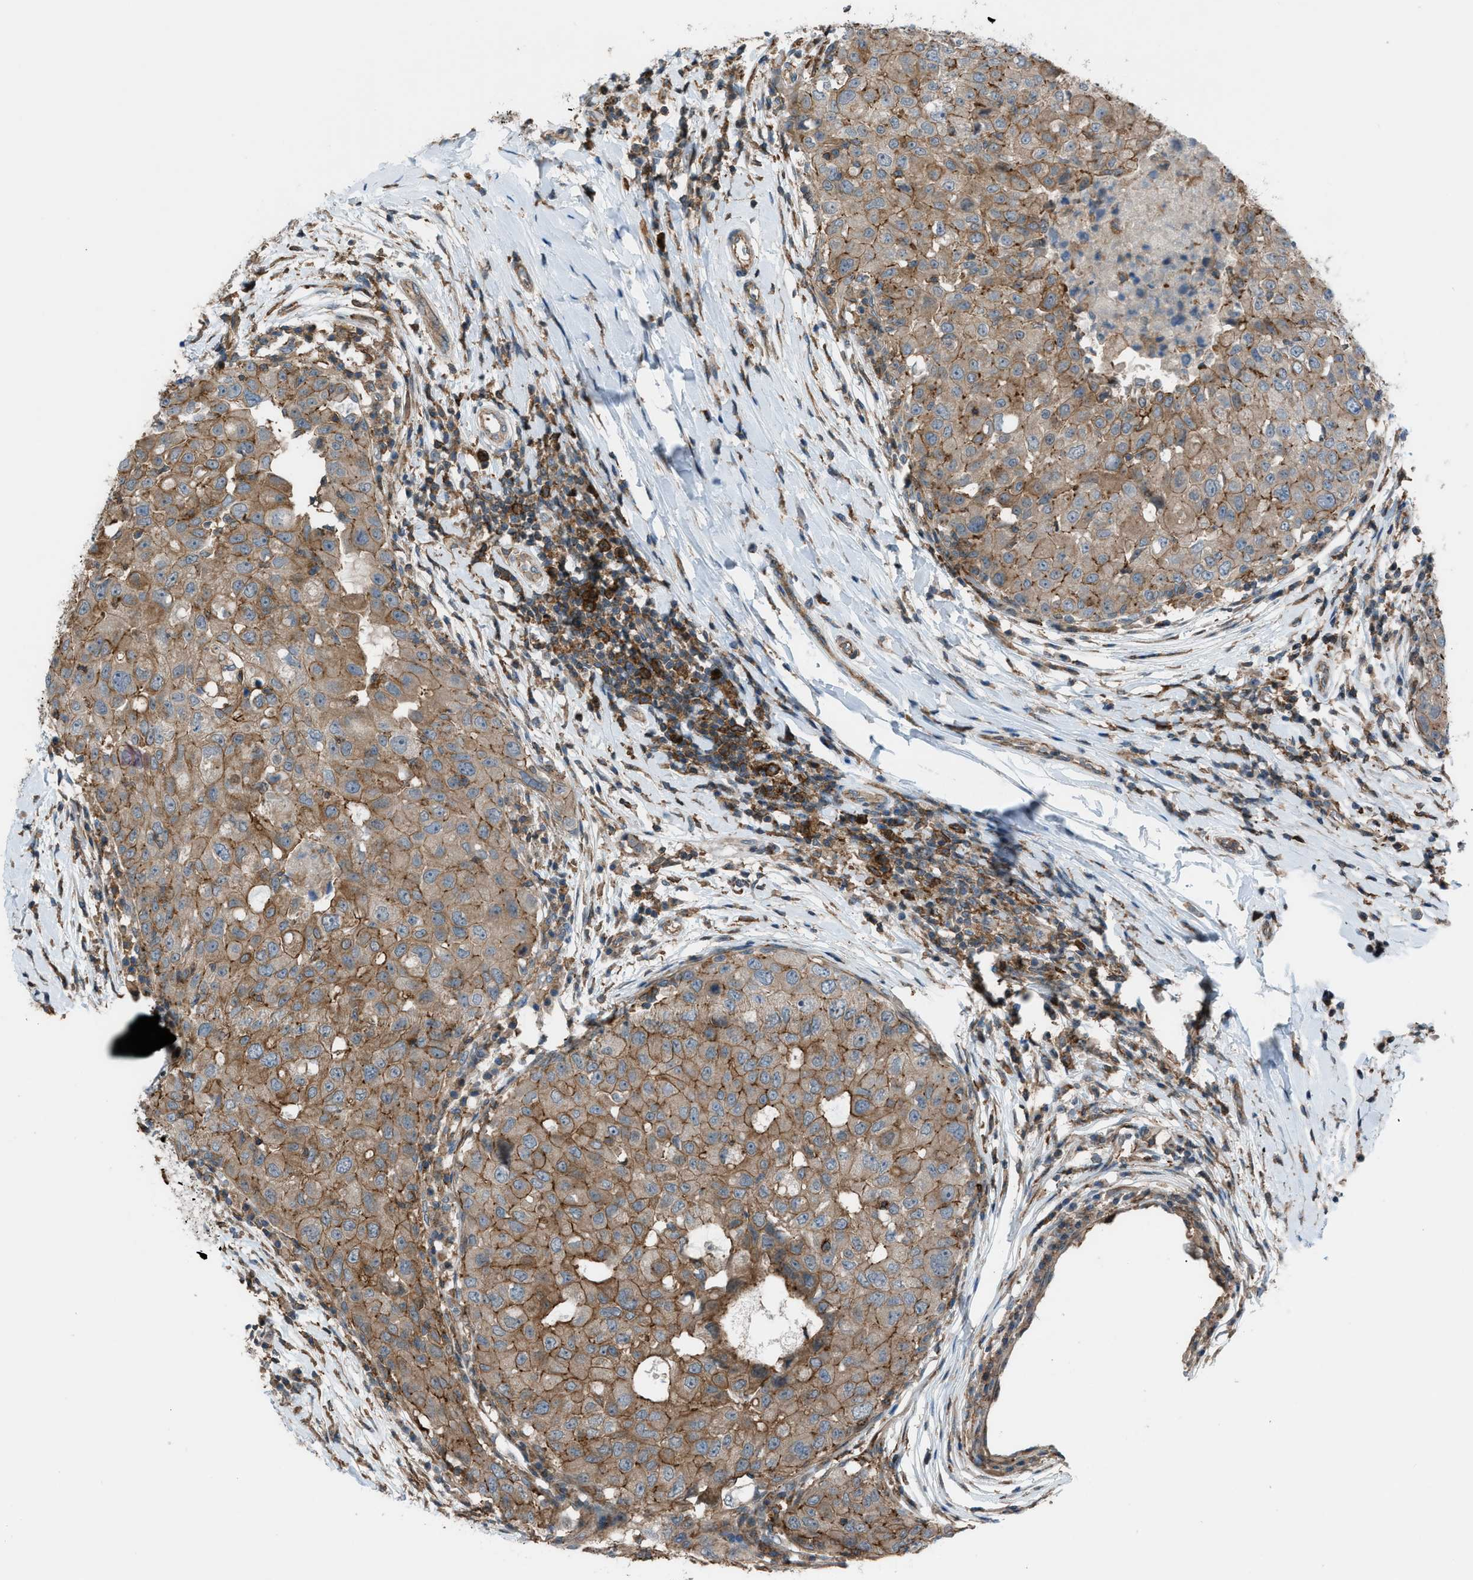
{"staining": {"intensity": "moderate", "quantity": ">75%", "location": "cytoplasmic/membranous"}, "tissue": "breast cancer", "cell_type": "Tumor cells", "image_type": "cancer", "snomed": [{"axis": "morphology", "description": "Duct carcinoma"}, {"axis": "topography", "description": "Breast"}], "caption": "Brown immunohistochemical staining in human breast infiltrating ductal carcinoma demonstrates moderate cytoplasmic/membranous staining in about >75% of tumor cells. (DAB IHC with brightfield microscopy, high magnification).", "gene": "DYRK1A", "patient": {"sex": "female", "age": 27}}